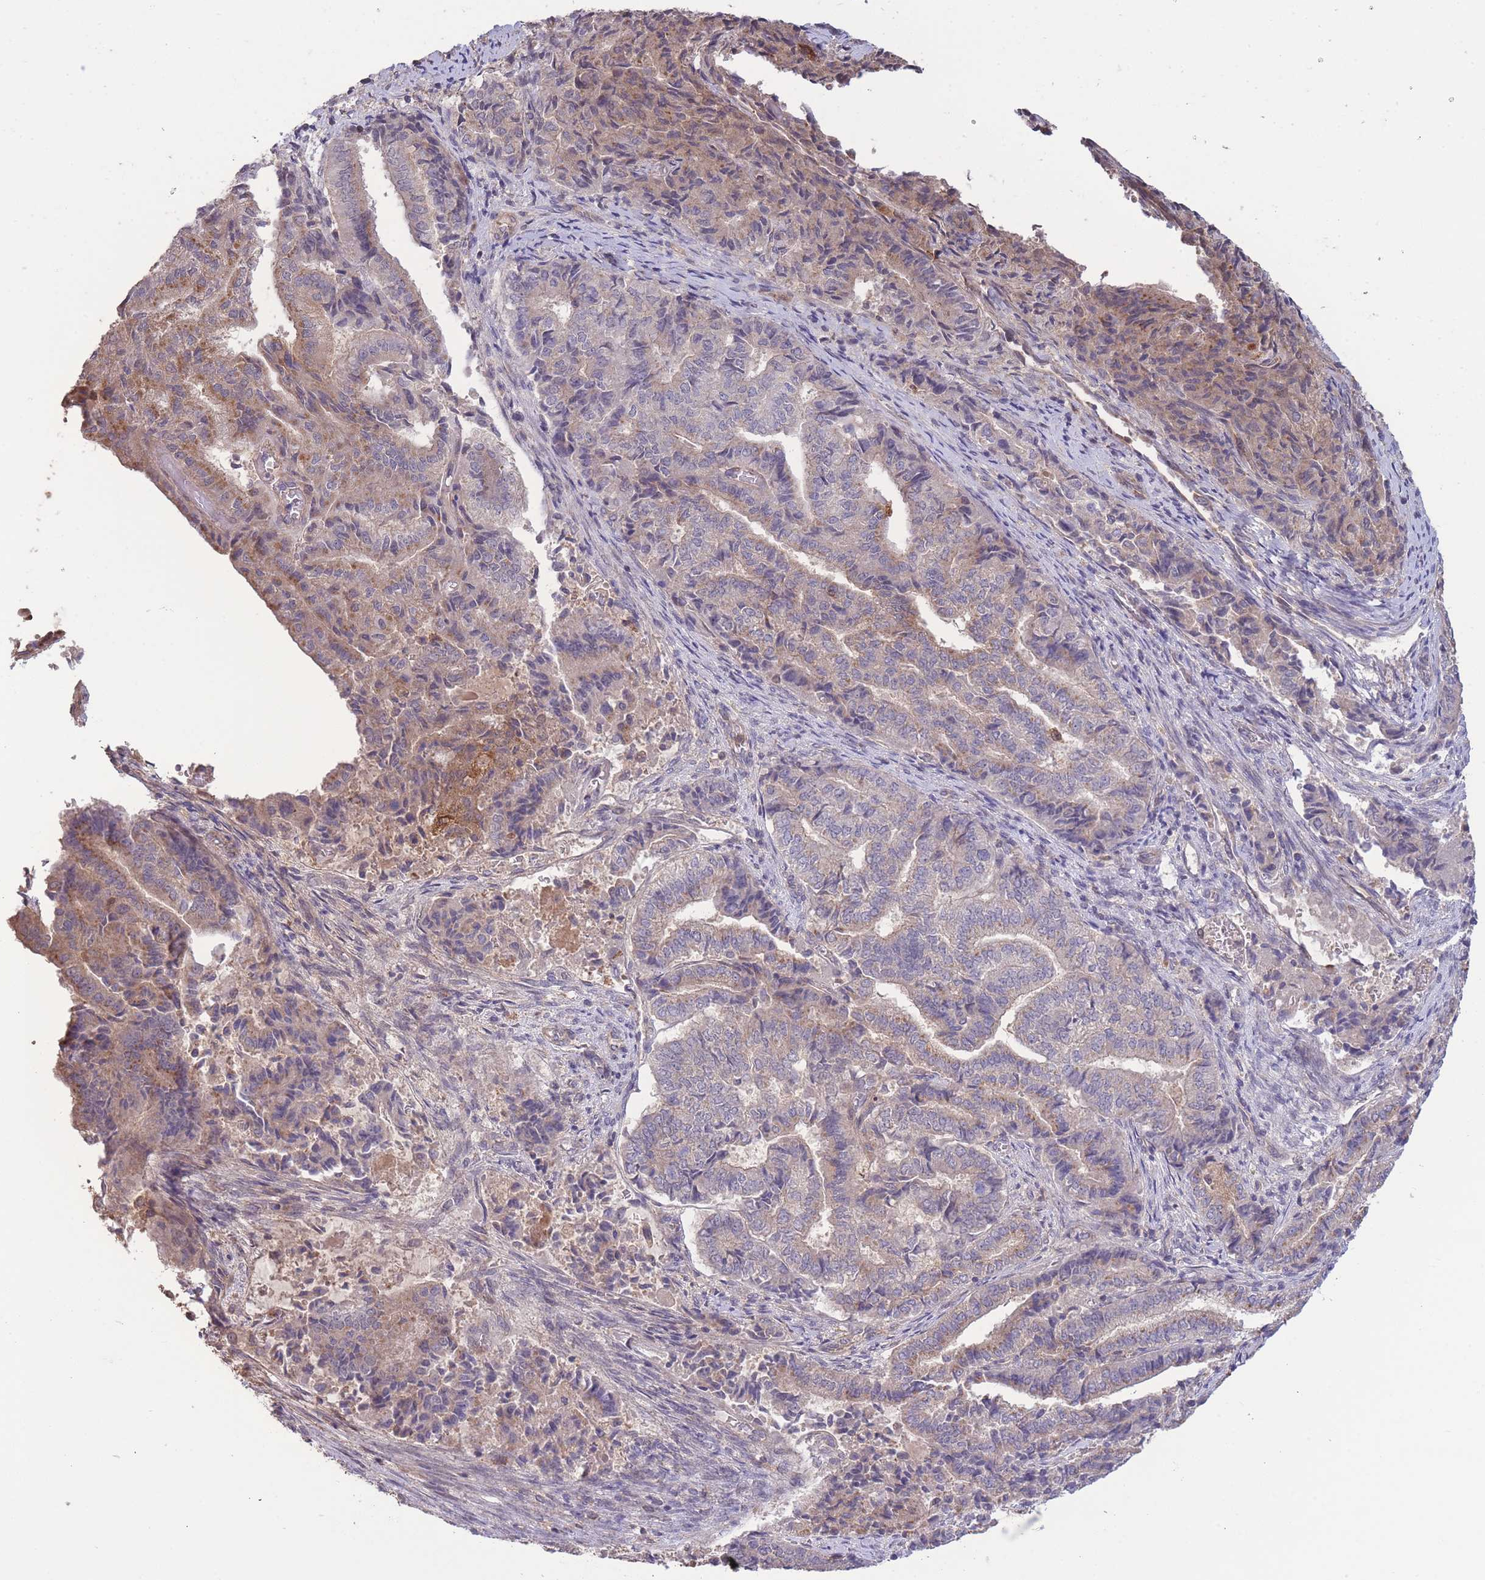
{"staining": {"intensity": "moderate", "quantity": "<25%", "location": "cytoplasmic/membranous"}, "tissue": "endometrial cancer", "cell_type": "Tumor cells", "image_type": "cancer", "snomed": [{"axis": "morphology", "description": "Adenocarcinoma, NOS"}, {"axis": "topography", "description": "Endometrium"}], "caption": "Protein staining by immunohistochemistry (IHC) shows moderate cytoplasmic/membranous positivity in approximately <25% of tumor cells in endometrial cancer.", "gene": "ZNF304", "patient": {"sex": "female", "age": 80}}